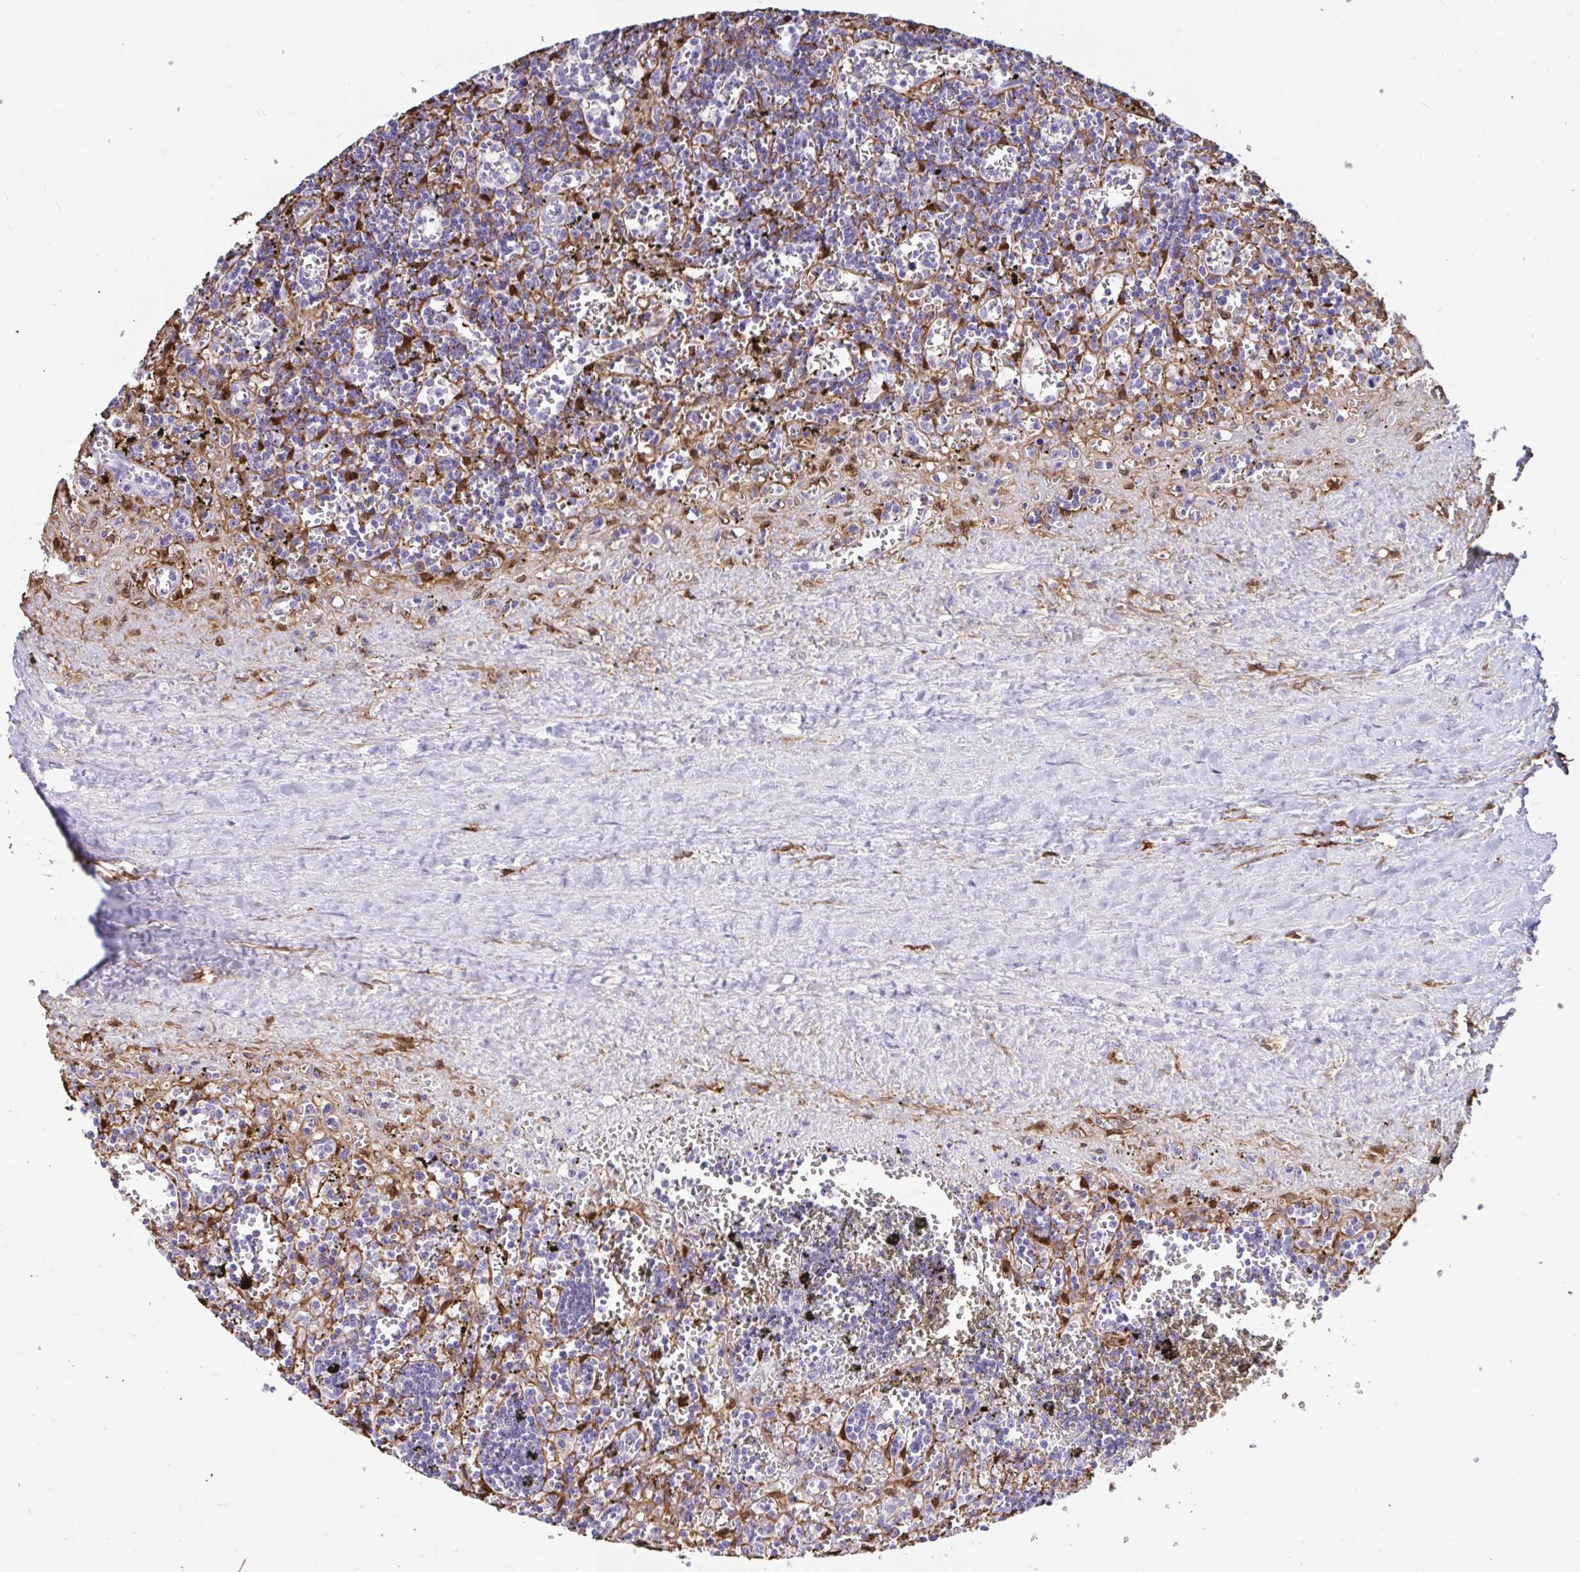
{"staining": {"intensity": "negative", "quantity": "none", "location": "none"}, "tissue": "lymphoma", "cell_type": "Tumor cells", "image_type": "cancer", "snomed": [{"axis": "morphology", "description": "Malignant lymphoma, non-Hodgkin's type, Low grade"}, {"axis": "topography", "description": "Spleen"}], "caption": "A high-resolution image shows IHC staining of low-grade malignant lymphoma, non-Hodgkin's type, which shows no significant staining in tumor cells. (DAB IHC, high magnification).", "gene": "ADH1A", "patient": {"sex": "male", "age": 60}}